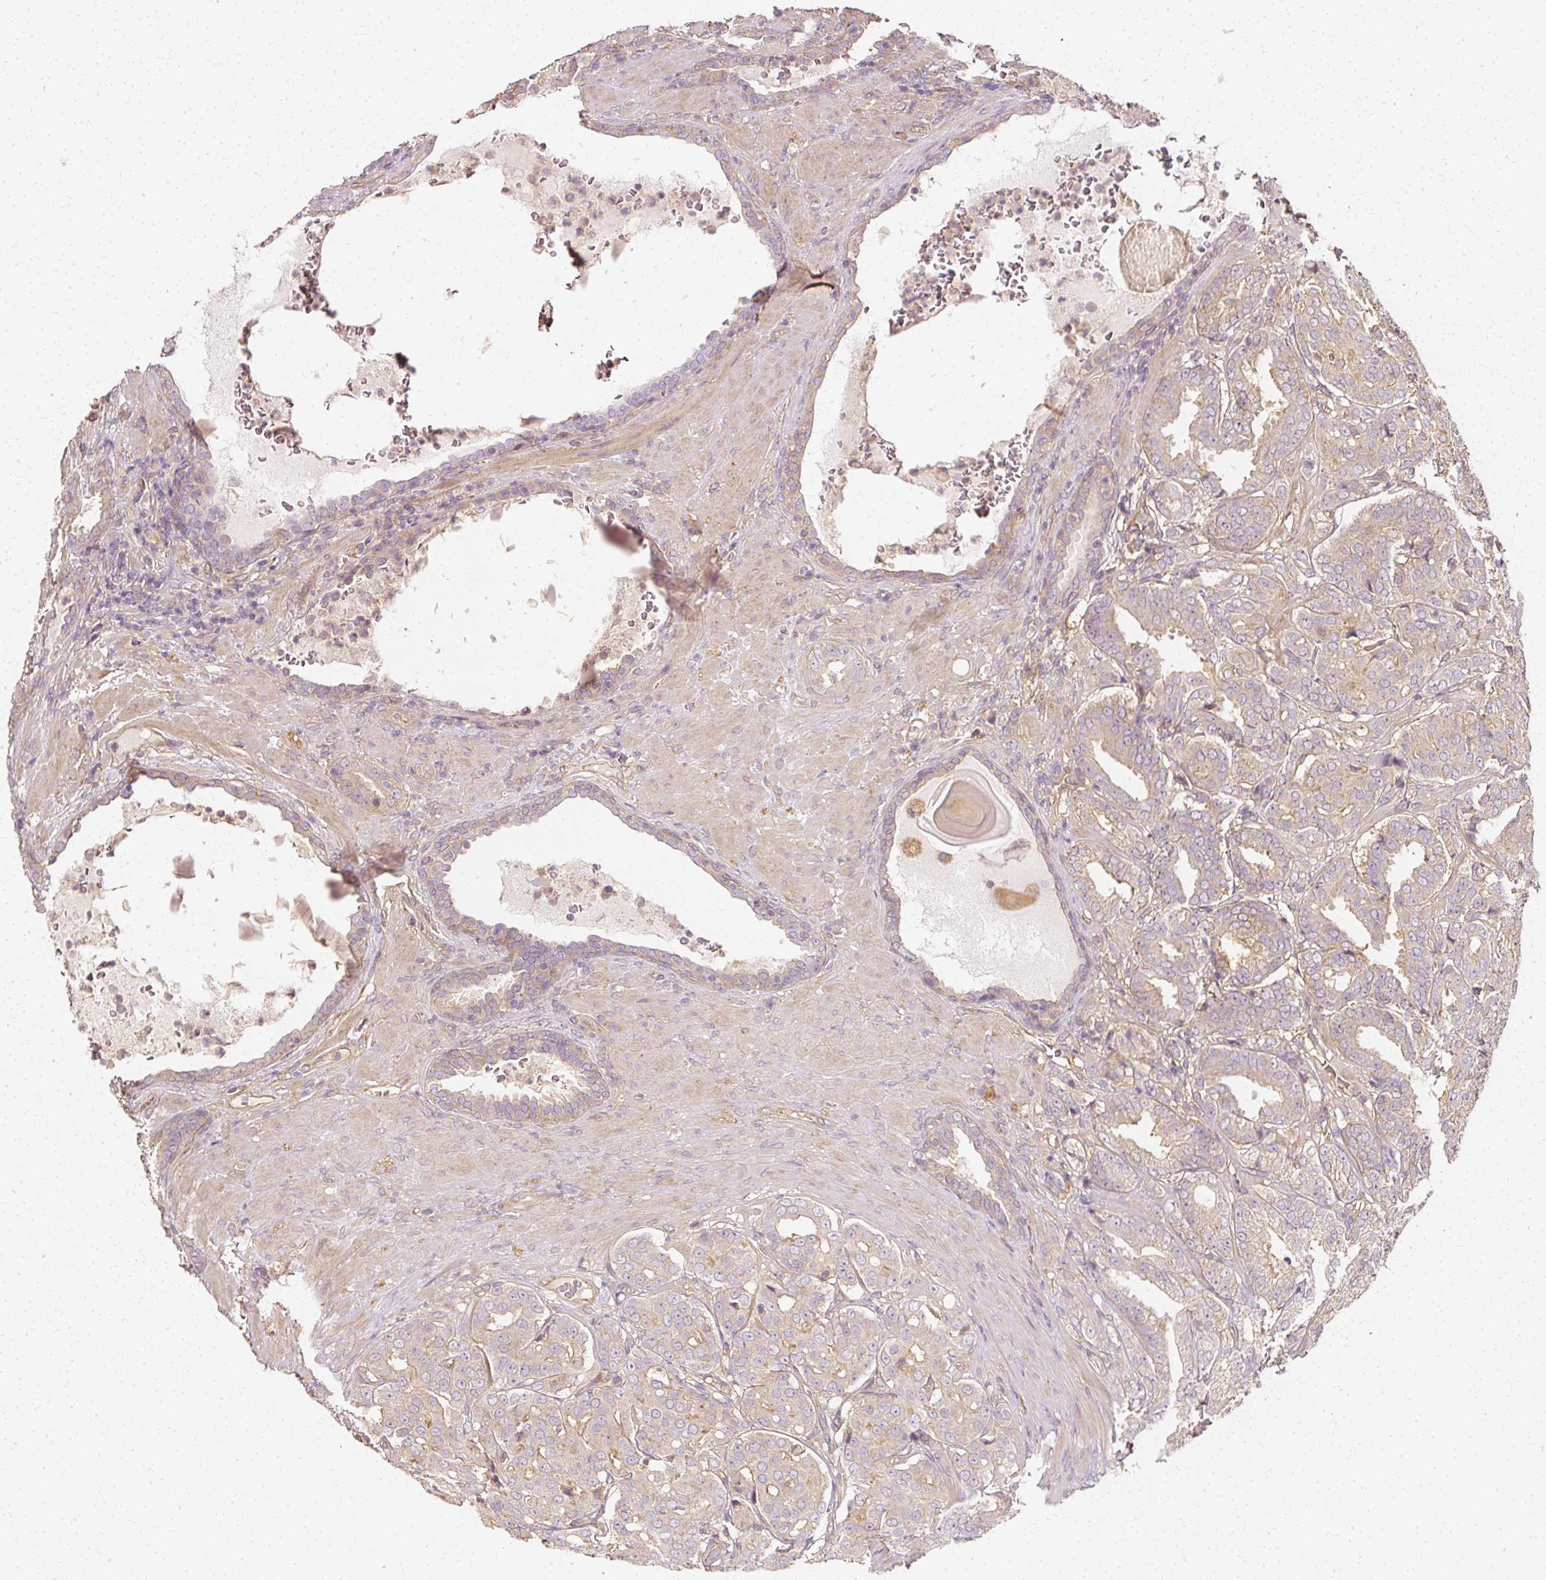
{"staining": {"intensity": "weak", "quantity": "<25%", "location": "cytoplasmic/membranous"}, "tissue": "prostate cancer", "cell_type": "Tumor cells", "image_type": "cancer", "snomed": [{"axis": "morphology", "description": "Adenocarcinoma, High grade"}, {"axis": "topography", "description": "Prostate"}], "caption": "Tumor cells show no significant protein expression in adenocarcinoma (high-grade) (prostate). (DAB IHC, high magnification).", "gene": "GNAQ", "patient": {"sex": "male", "age": 68}}